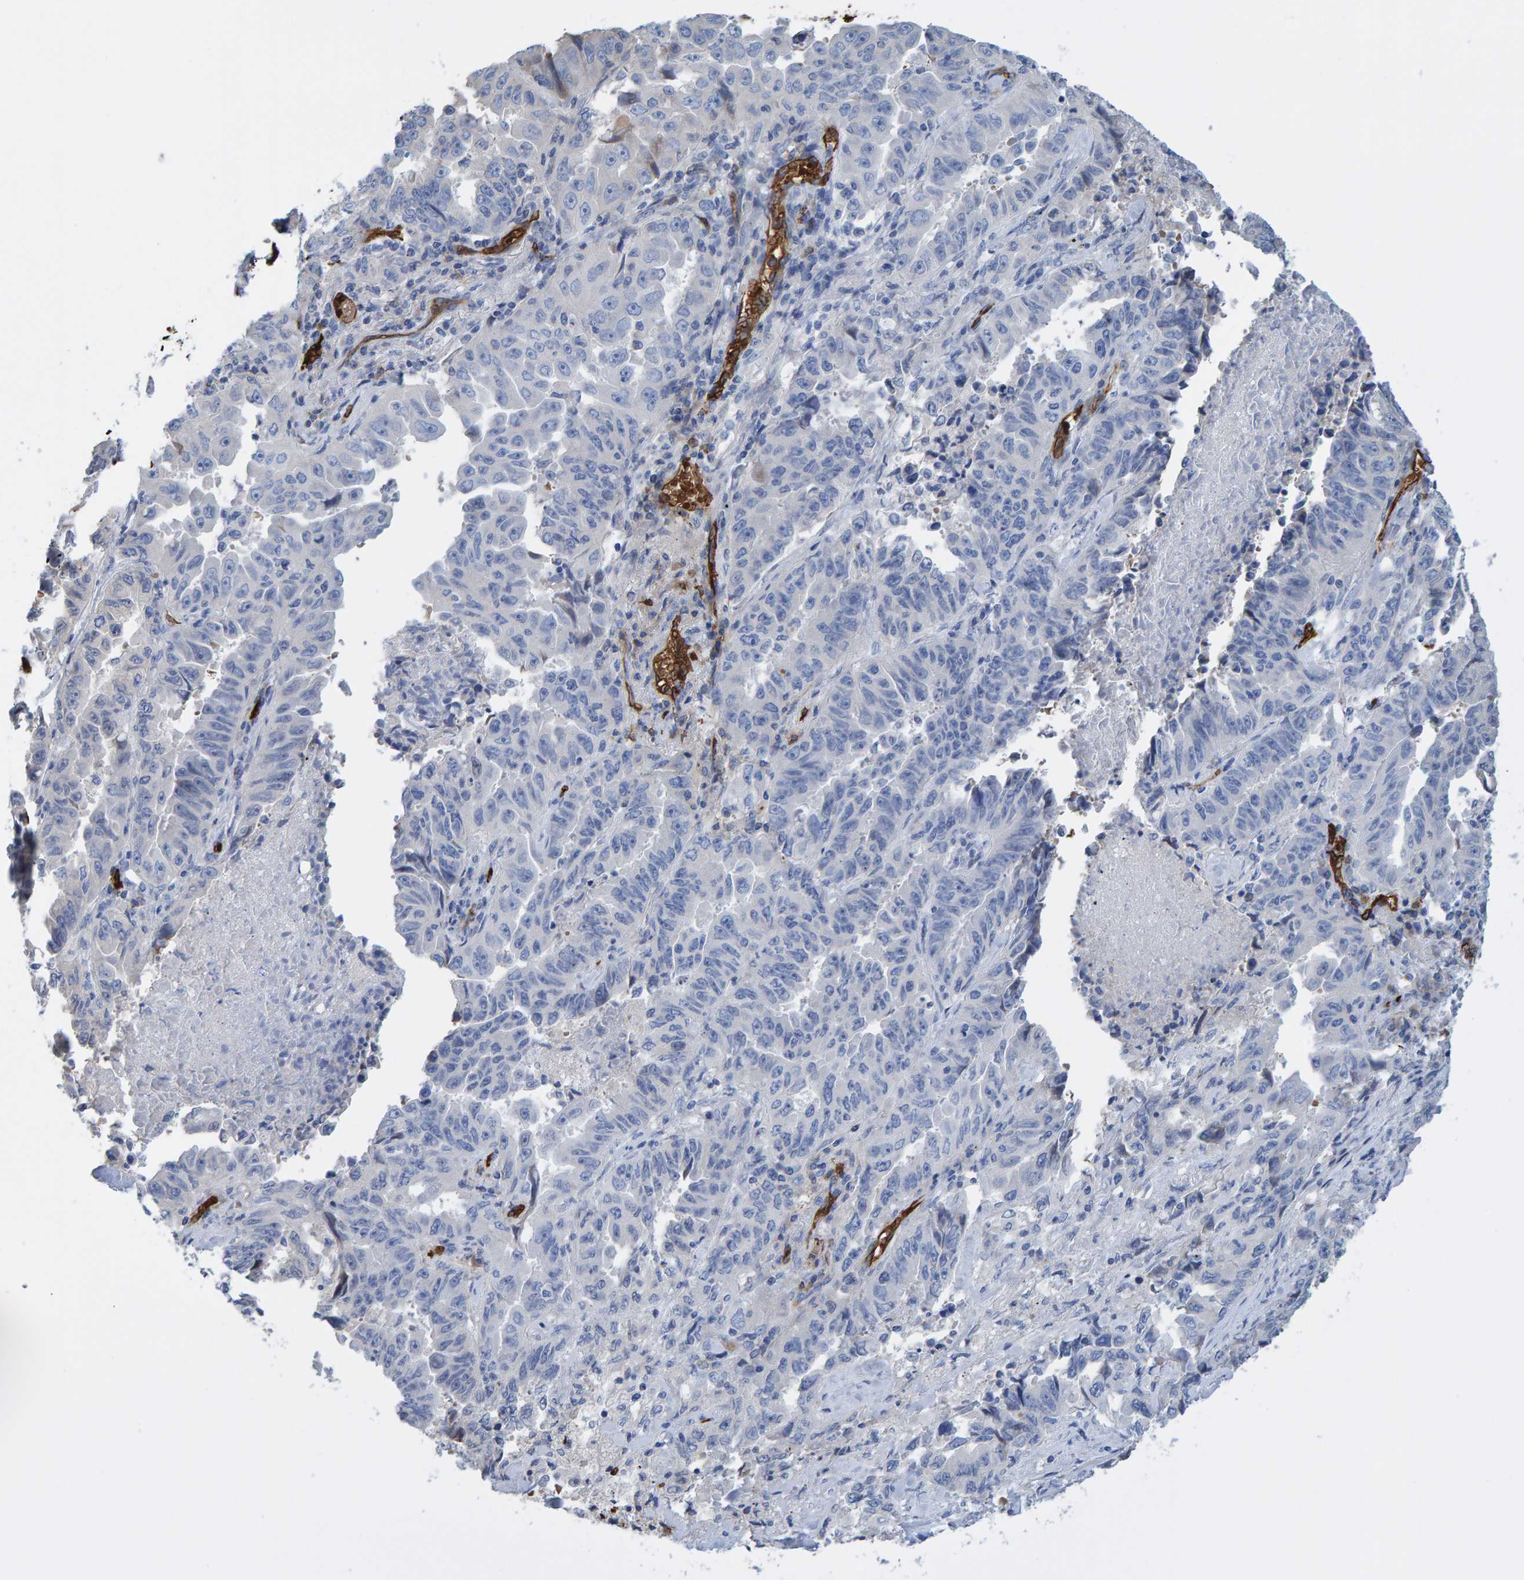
{"staining": {"intensity": "negative", "quantity": "none", "location": "none"}, "tissue": "lung cancer", "cell_type": "Tumor cells", "image_type": "cancer", "snomed": [{"axis": "morphology", "description": "Adenocarcinoma, NOS"}, {"axis": "topography", "description": "Lung"}], "caption": "Immunohistochemistry (IHC) micrograph of neoplastic tissue: lung adenocarcinoma stained with DAB (3,3'-diaminobenzidine) displays no significant protein expression in tumor cells.", "gene": "VPS9D1", "patient": {"sex": "female", "age": 51}}